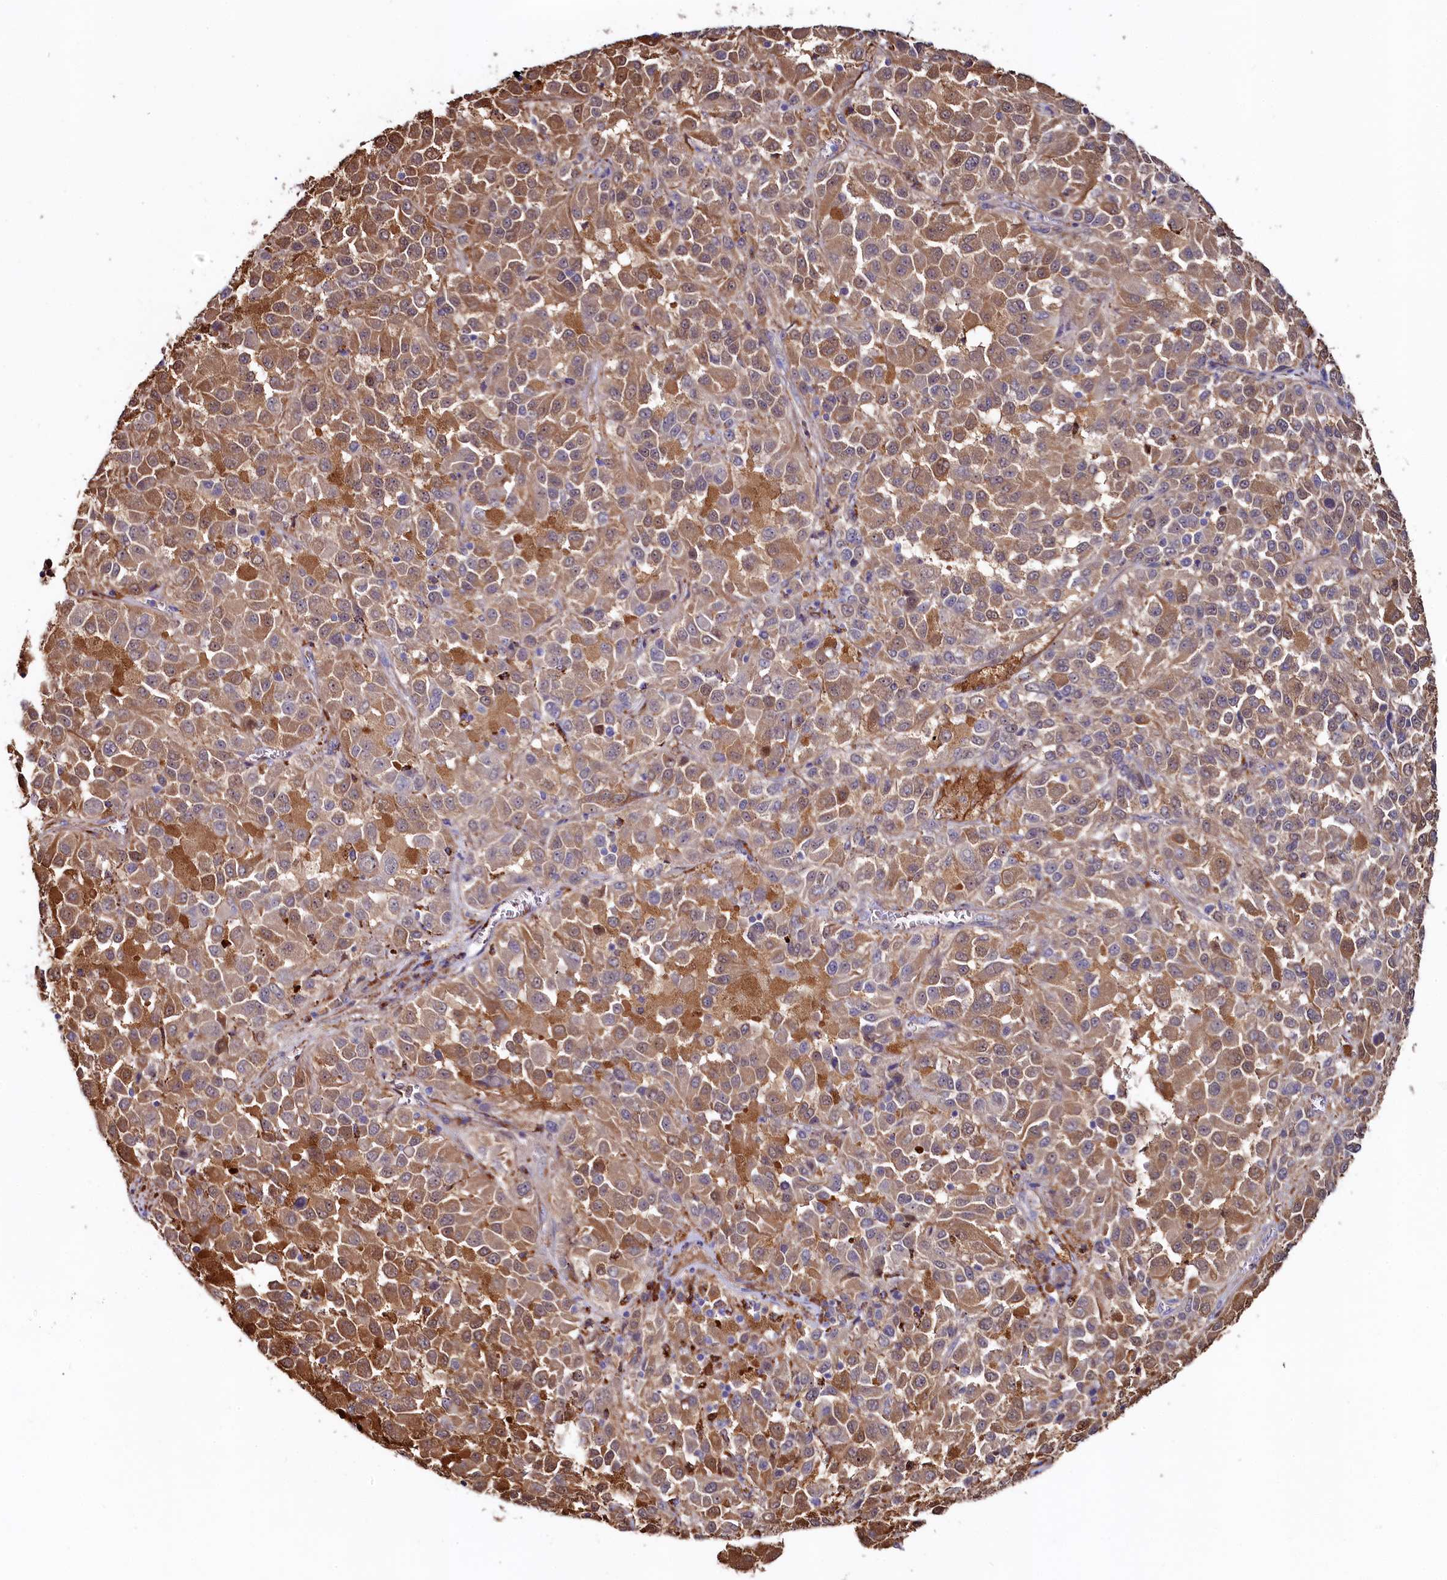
{"staining": {"intensity": "moderate", "quantity": ">75%", "location": "cytoplasmic/membranous"}, "tissue": "melanoma", "cell_type": "Tumor cells", "image_type": "cancer", "snomed": [{"axis": "morphology", "description": "Malignant melanoma, Metastatic site"}, {"axis": "topography", "description": "Lung"}], "caption": "A high-resolution histopathology image shows IHC staining of melanoma, which reveals moderate cytoplasmic/membranous expression in approximately >75% of tumor cells.", "gene": "ASTE1", "patient": {"sex": "male", "age": 64}}